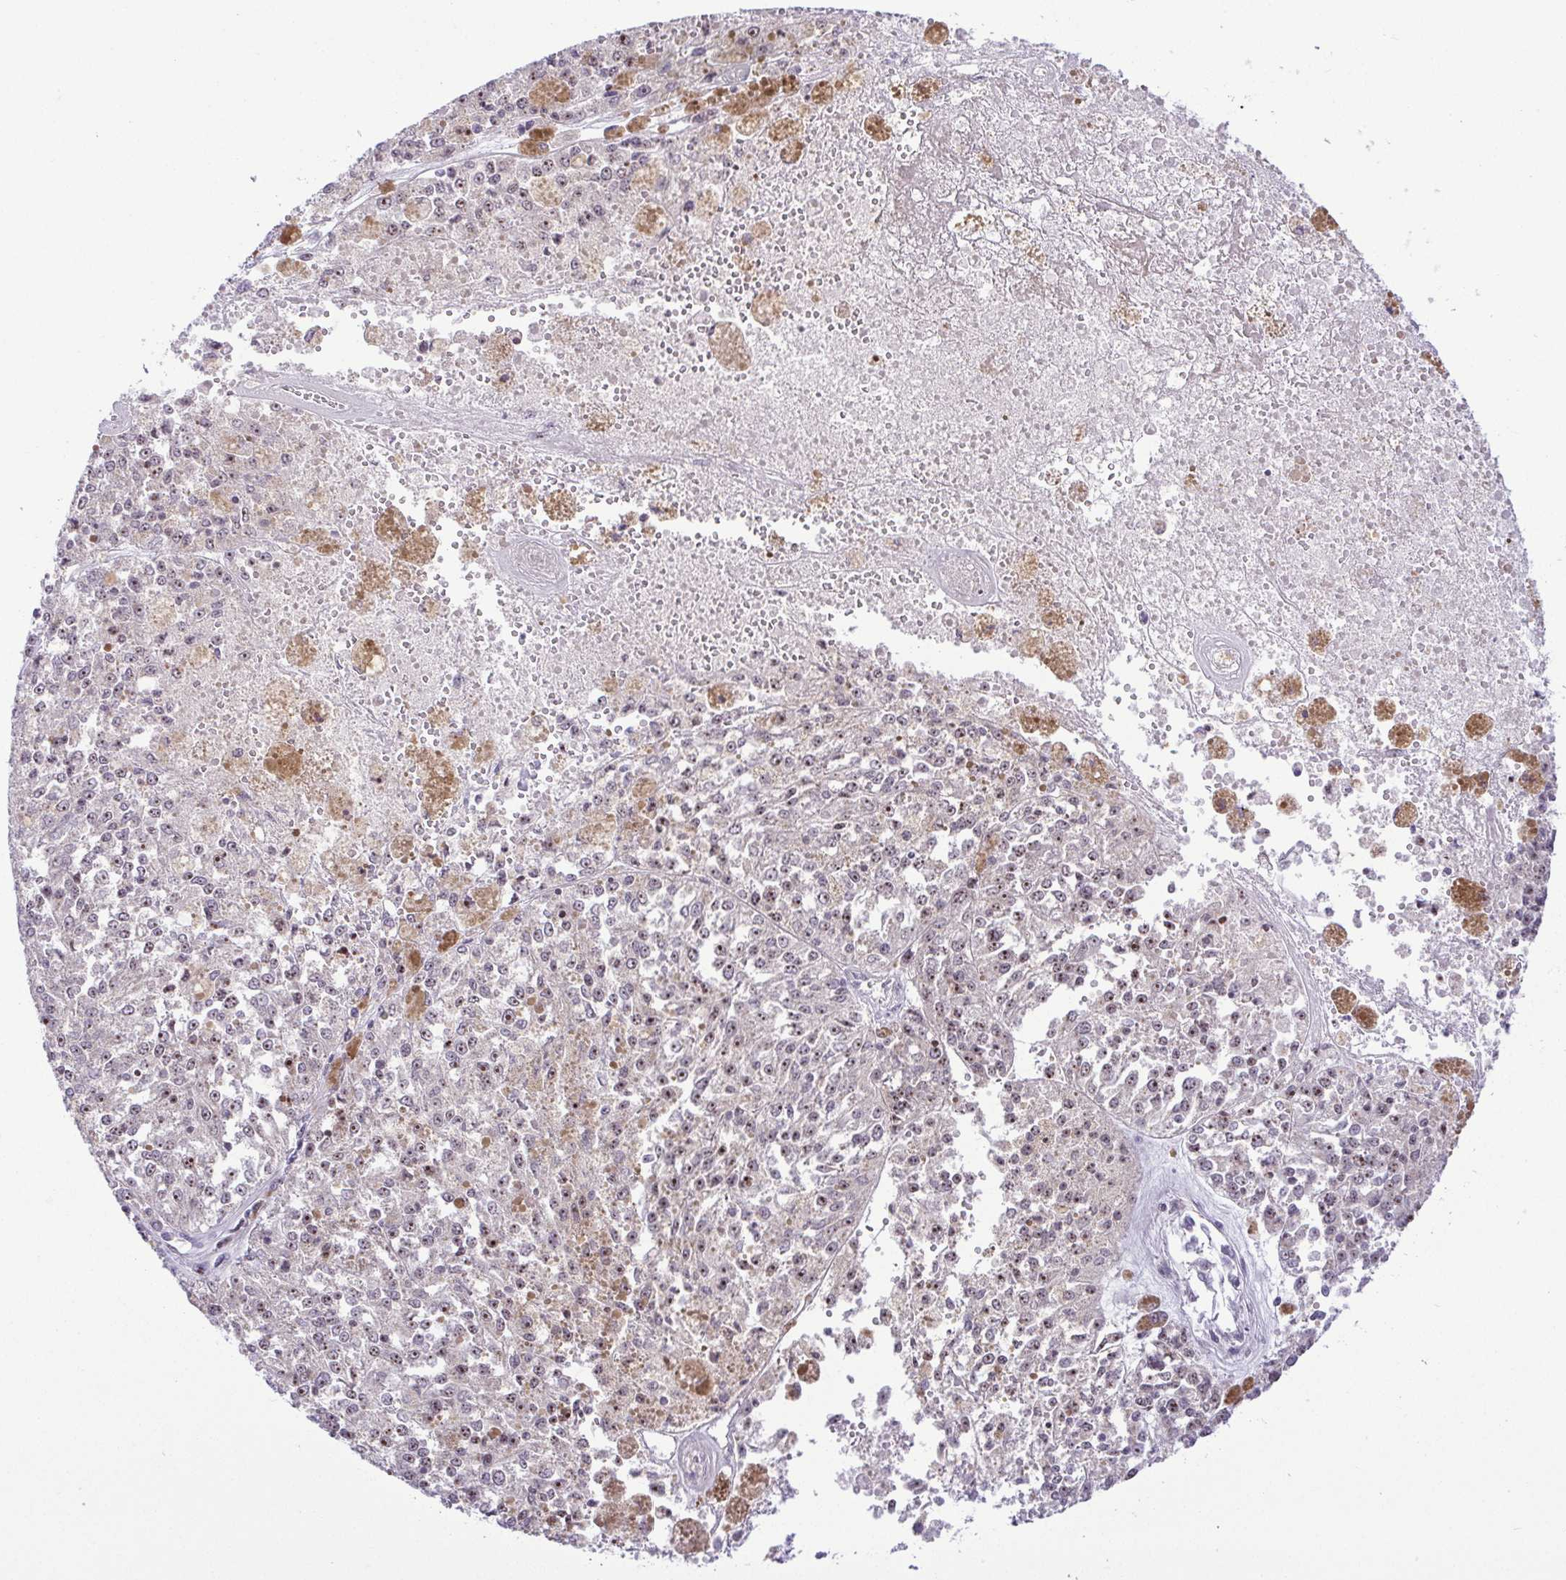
{"staining": {"intensity": "weak", "quantity": "<25%", "location": "nuclear"}, "tissue": "melanoma", "cell_type": "Tumor cells", "image_type": "cancer", "snomed": [{"axis": "morphology", "description": "Malignant melanoma, Metastatic site"}, {"axis": "topography", "description": "Lymph node"}], "caption": "There is no significant staining in tumor cells of melanoma.", "gene": "RSL24D1", "patient": {"sex": "female", "age": 64}}